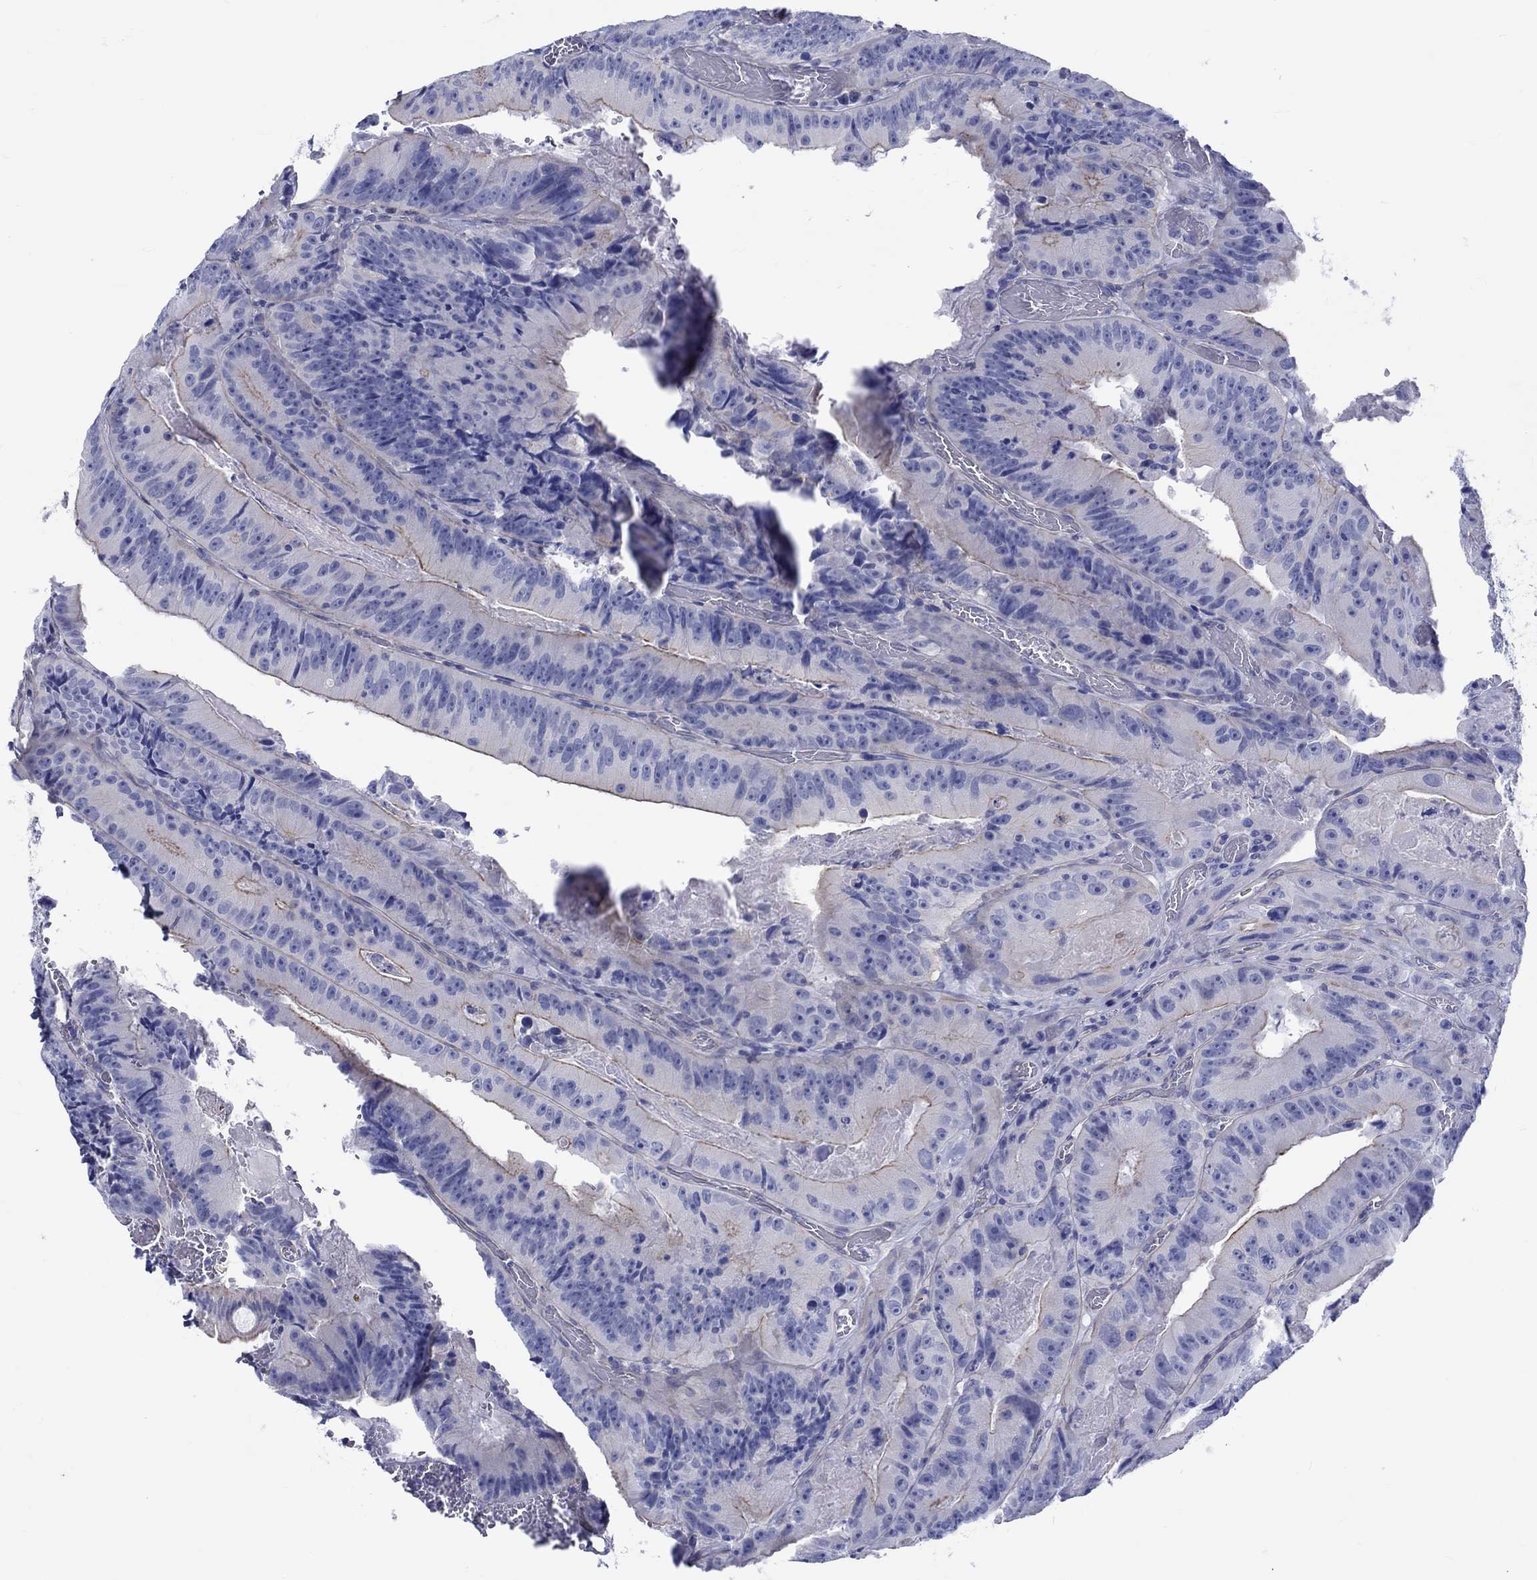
{"staining": {"intensity": "moderate", "quantity": "<25%", "location": "cytoplasmic/membranous"}, "tissue": "colorectal cancer", "cell_type": "Tumor cells", "image_type": "cancer", "snomed": [{"axis": "morphology", "description": "Adenocarcinoma, NOS"}, {"axis": "topography", "description": "Colon"}], "caption": "DAB immunohistochemical staining of colorectal adenocarcinoma demonstrates moderate cytoplasmic/membranous protein expression in approximately <25% of tumor cells.", "gene": "SH2D7", "patient": {"sex": "female", "age": 86}}